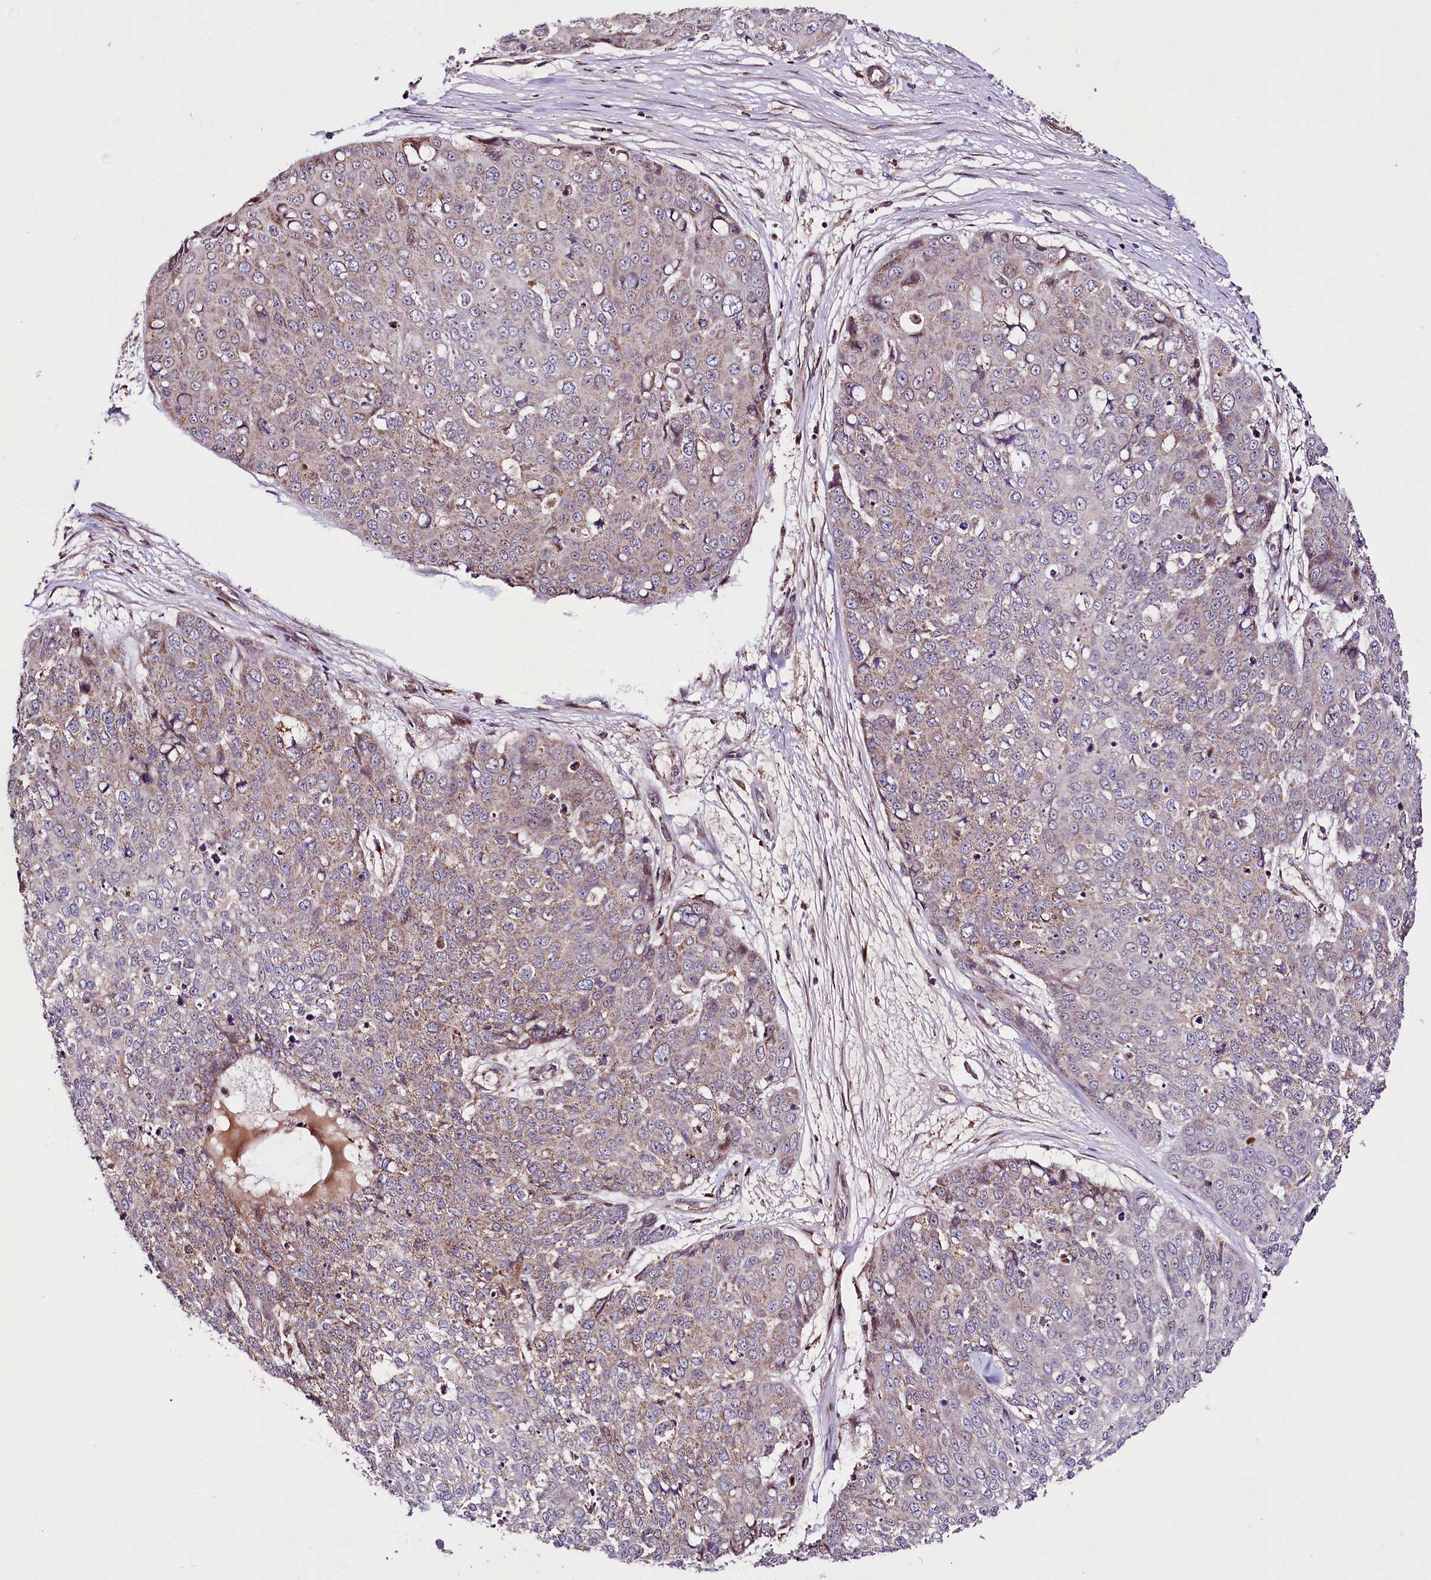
{"staining": {"intensity": "weak", "quantity": "25%-75%", "location": "cytoplasmic/membranous"}, "tissue": "skin cancer", "cell_type": "Tumor cells", "image_type": "cancer", "snomed": [{"axis": "morphology", "description": "Squamous cell carcinoma, NOS"}, {"axis": "topography", "description": "Skin"}], "caption": "Immunohistochemical staining of skin cancer (squamous cell carcinoma) reveals weak cytoplasmic/membranous protein staining in approximately 25%-75% of tumor cells.", "gene": "ST7", "patient": {"sex": "male", "age": 71}}